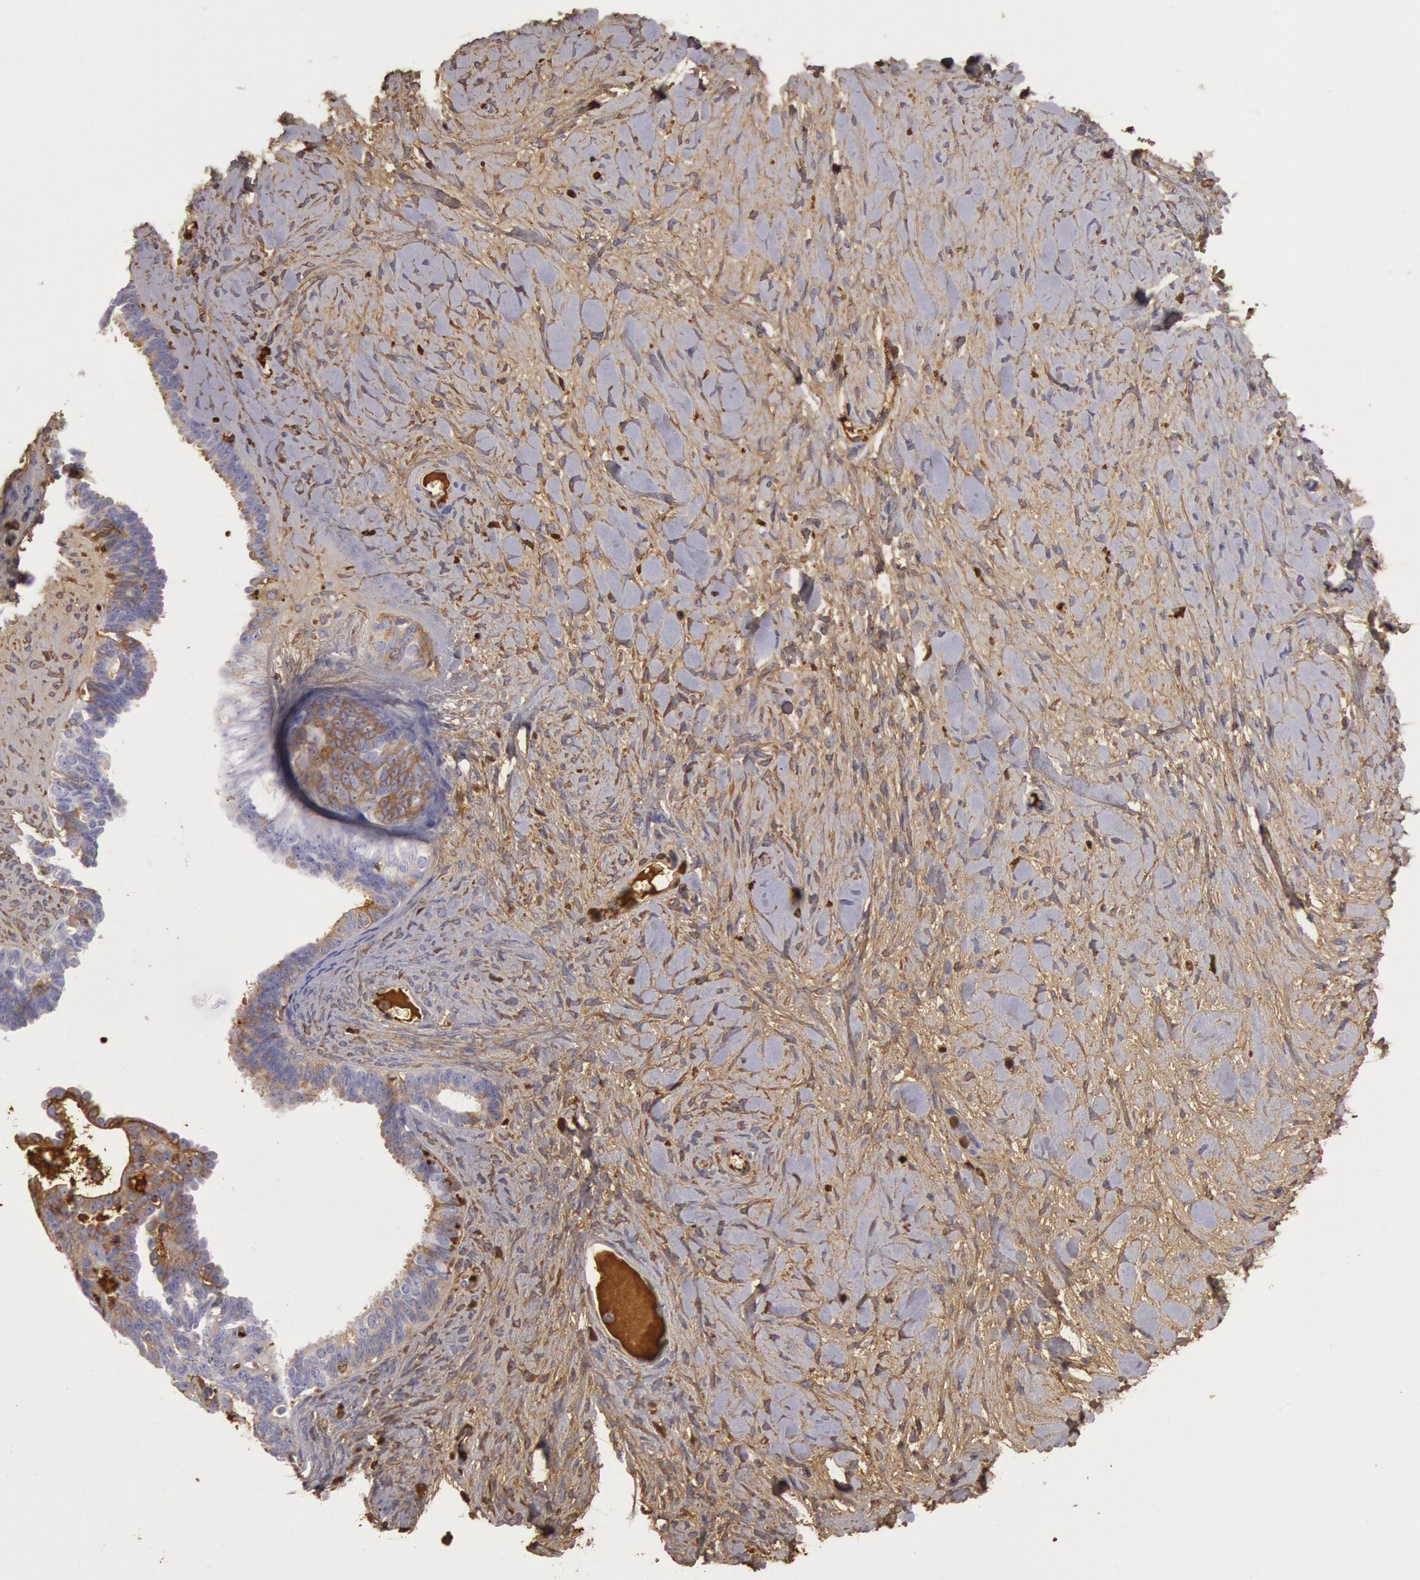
{"staining": {"intensity": "moderate", "quantity": "25%-75%", "location": "cytoplasmic/membranous"}, "tissue": "ovarian cancer", "cell_type": "Tumor cells", "image_type": "cancer", "snomed": [{"axis": "morphology", "description": "Cystadenocarcinoma, serous, NOS"}, {"axis": "topography", "description": "Ovary"}], "caption": "Ovarian serous cystadenocarcinoma stained with immunohistochemistry (IHC) exhibits moderate cytoplasmic/membranous expression in about 25%-75% of tumor cells.", "gene": "IGHG1", "patient": {"sex": "female", "age": 71}}